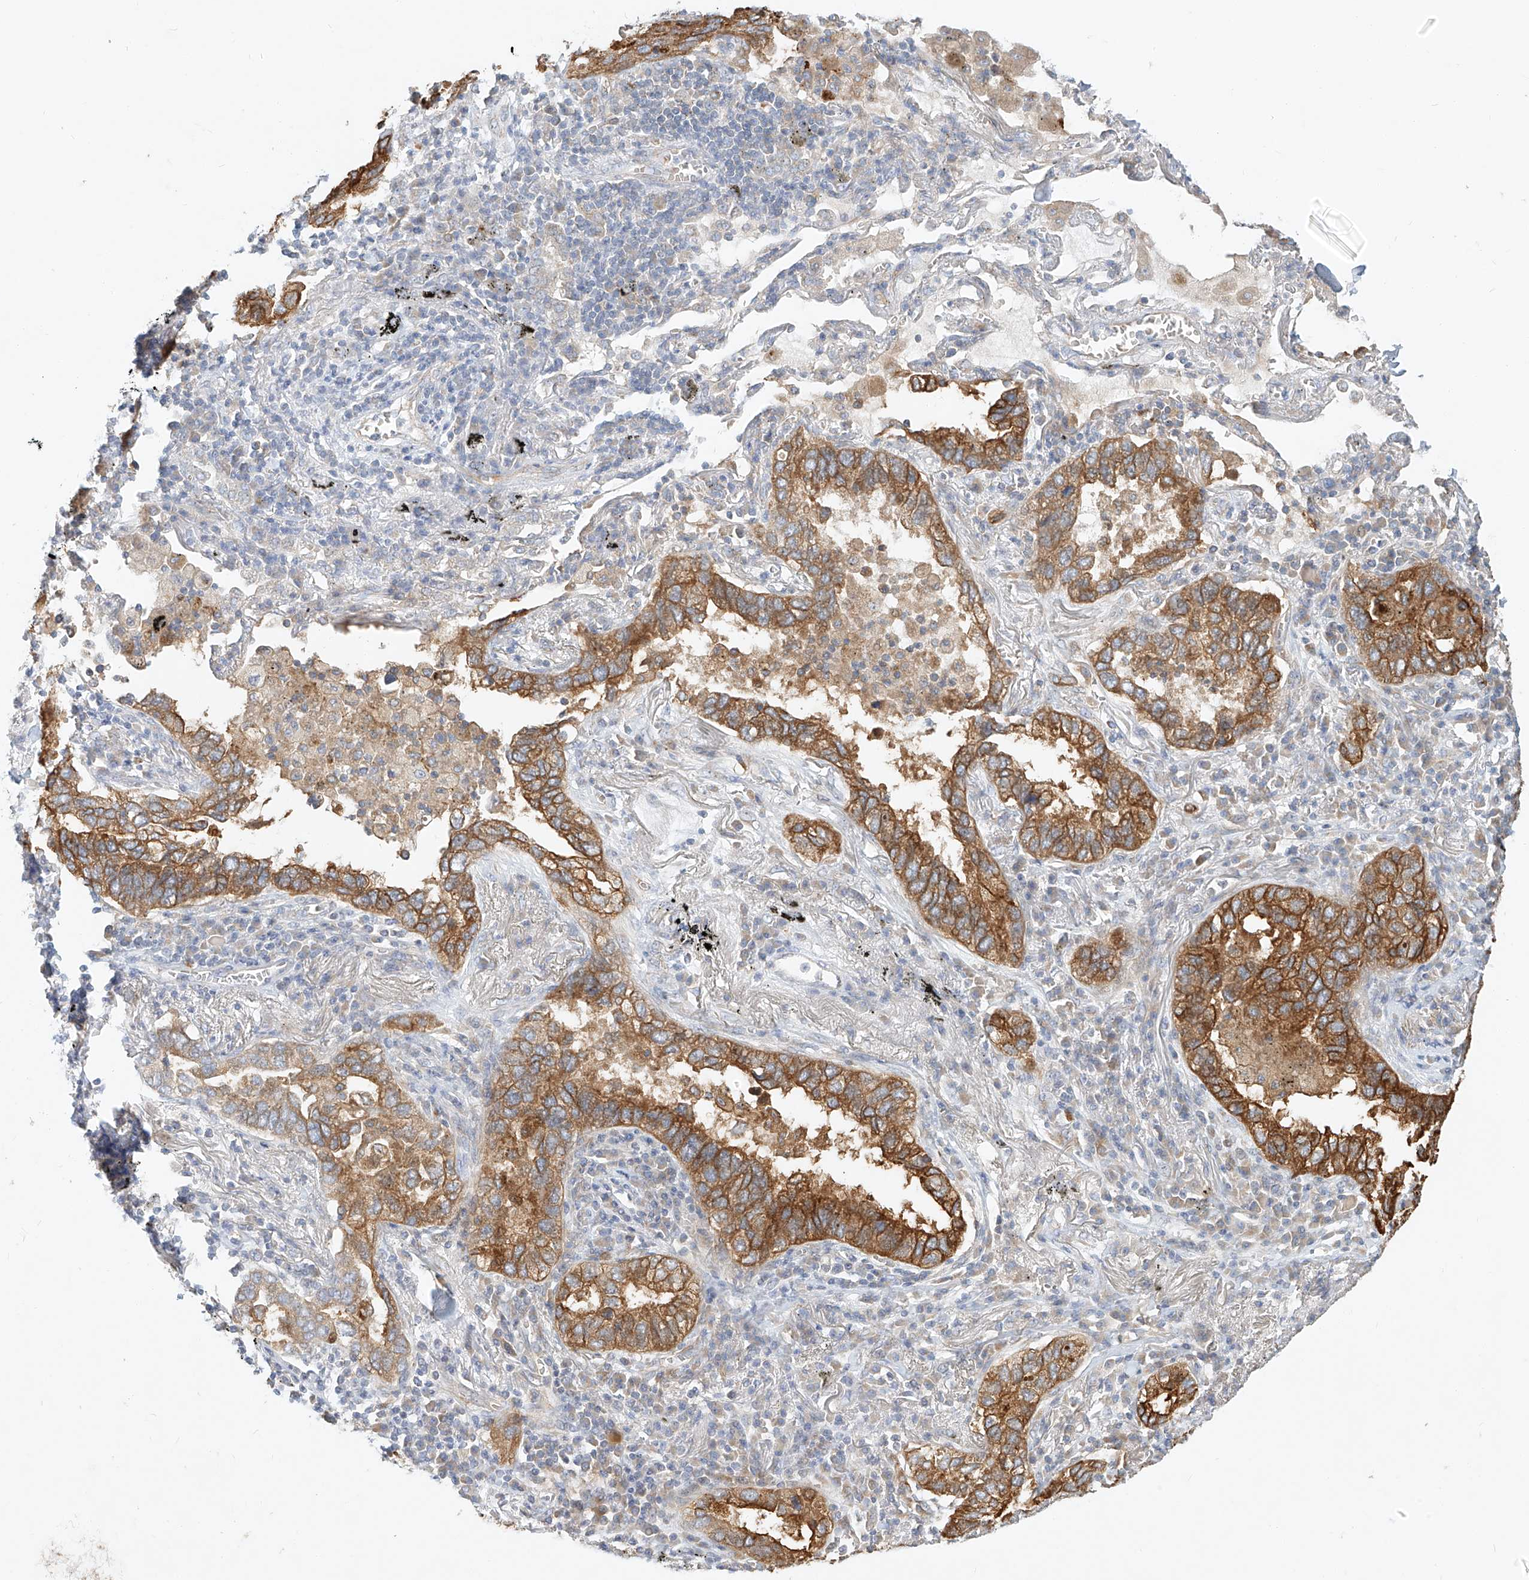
{"staining": {"intensity": "moderate", "quantity": ">75%", "location": "cytoplasmic/membranous"}, "tissue": "lung cancer", "cell_type": "Tumor cells", "image_type": "cancer", "snomed": [{"axis": "morphology", "description": "Adenocarcinoma, NOS"}, {"axis": "topography", "description": "Lung"}], "caption": "This is an image of immunohistochemistry (IHC) staining of lung adenocarcinoma, which shows moderate expression in the cytoplasmic/membranous of tumor cells.", "gene": "SYTL3", "patient": {"sex": "male", "age": 65}}